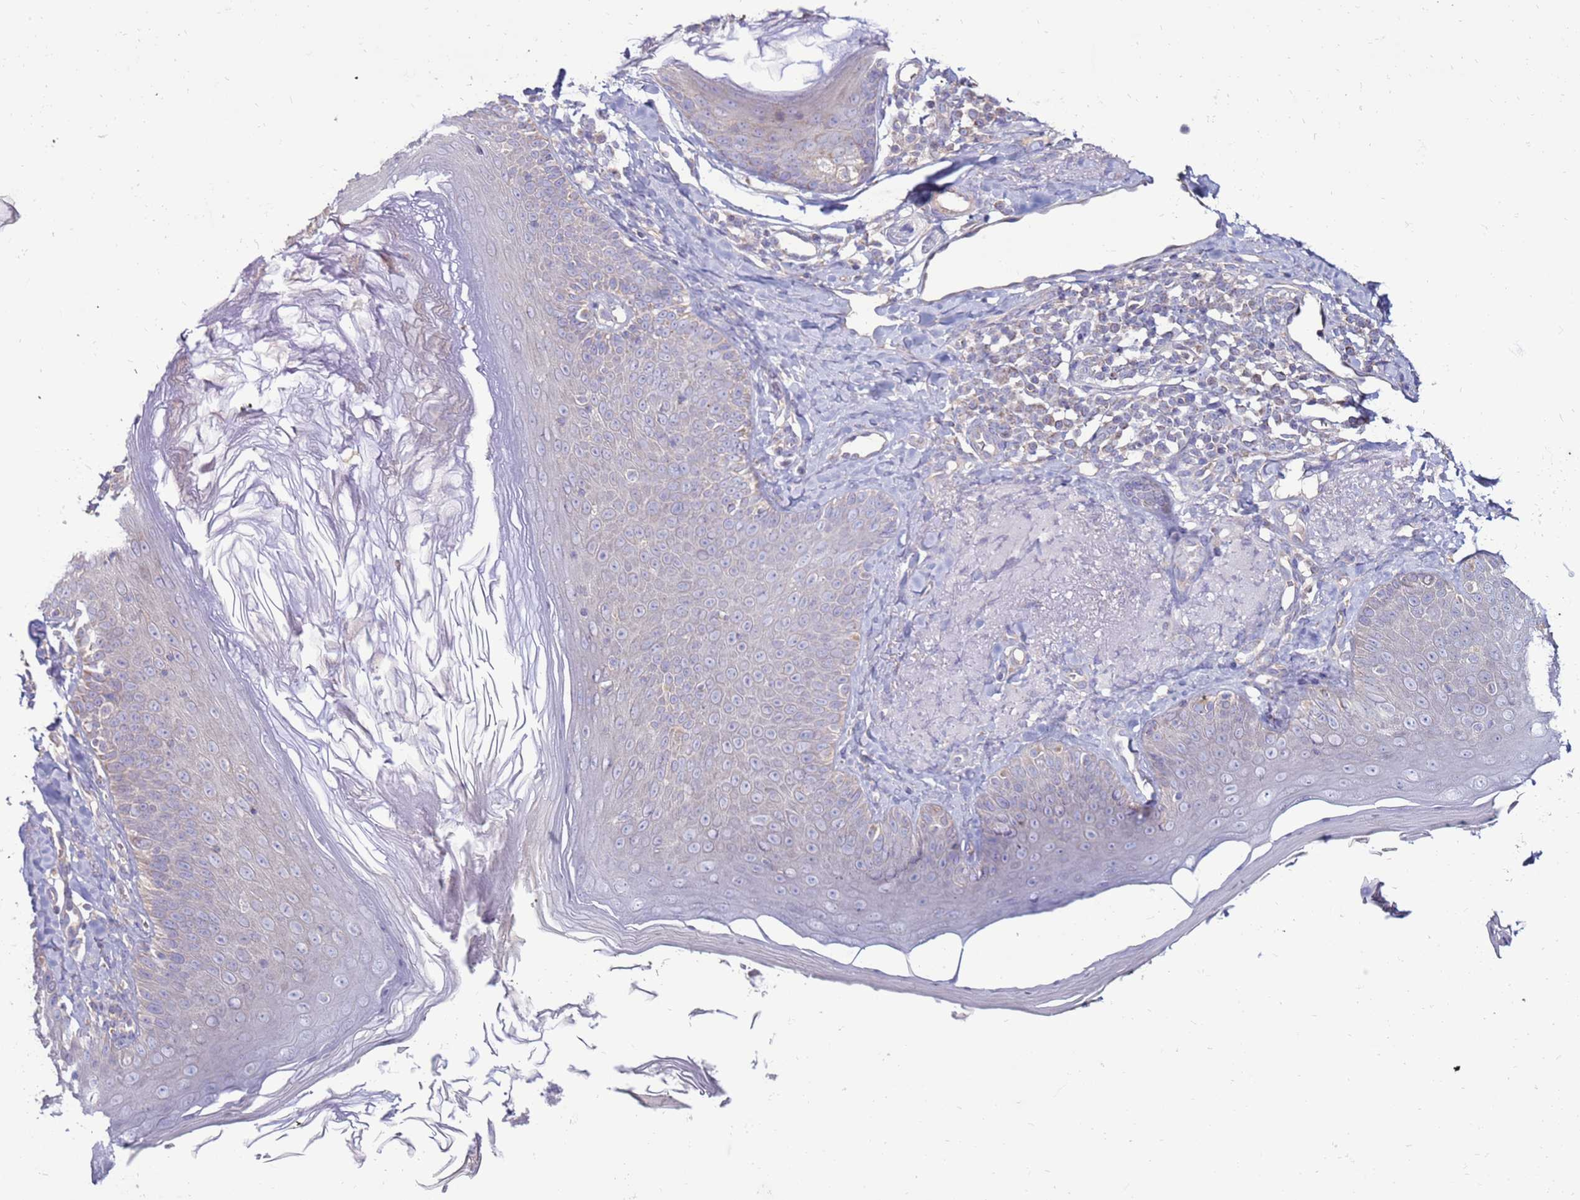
{"staining": {"intensity": "negative", "quantity": "none", "location": "none"}, "tissue": "skin", "cell_type": "Fibroblasts", "image_type": "normal", "snomed": [{"axis": "morphology", "description": "Normal tissue, NOS"}, {"axis": "topography", "description": "Skin"}], "caption": "Immunohistochemical staining of unremarkable skin shows no significant staining in fibroblasts.", "gene": "TRAPPC4", "patient": {"sex": "male", "age": 57}}